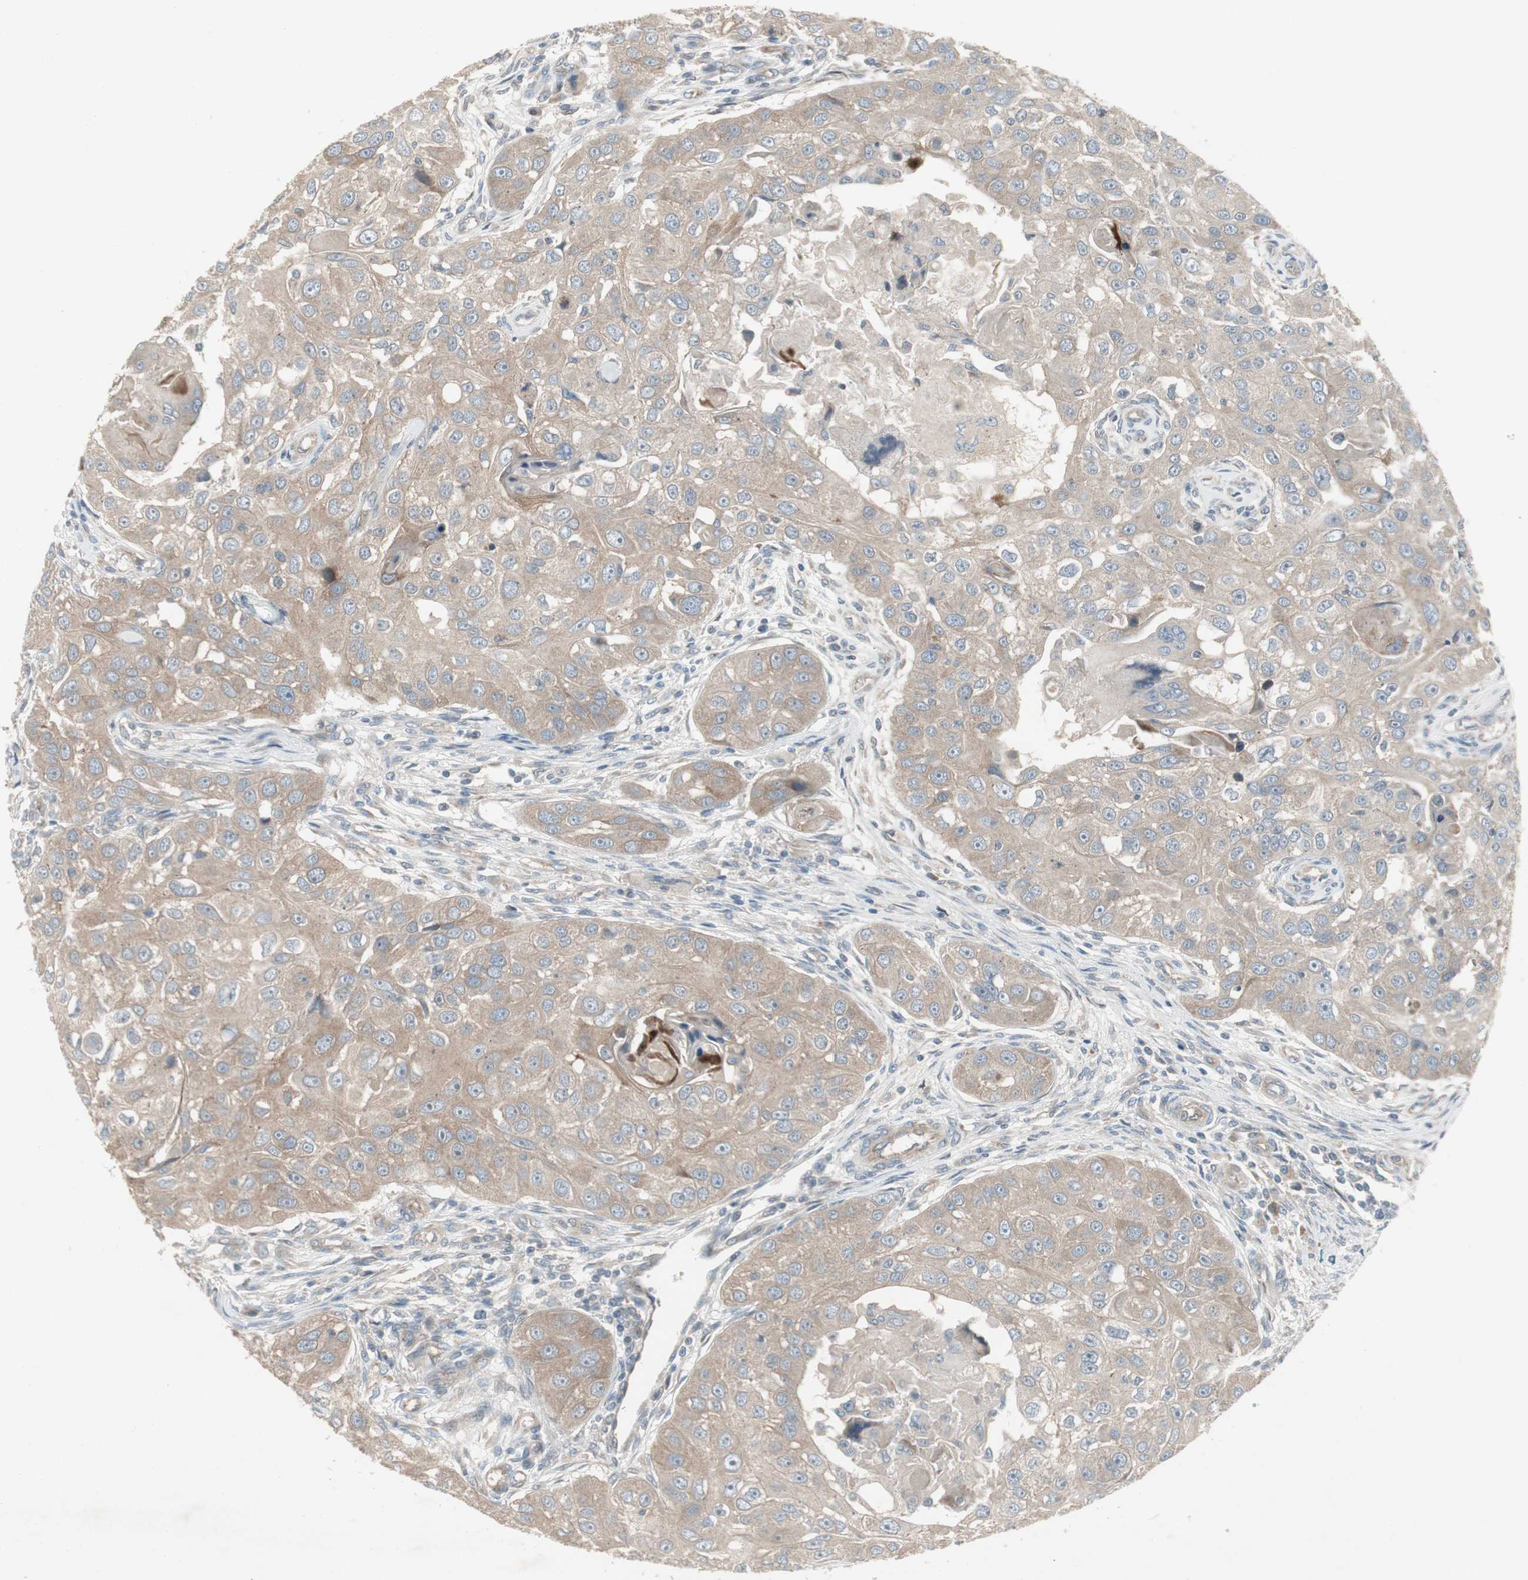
{"staining": {"intensity": "weak", "quantity": ">75%", "location": "cytoplasmic/membranous"}, "tissue": "head and neck cancer", "cell_type": "Tumor cells", "image_type": "cancer", "snomed": [{"axis": "morphology", "description": "Normal tissue, NOS"}, {"axis": "morphology", "description": "Squamous cell carcinoma, NOS"}, {"axis": "topography", "description": "Skeletal muscle"}, {"axis": "topography", "description": "Head-Neck"}], "caption": "This is a histology image of immunohistochemistry staining of head and neck cancer, which shows weak staining in the cytoplasmic/membranous of tumor cells.", "gene": "PANK2", "patient": {"sex": "male", "age": 51}}